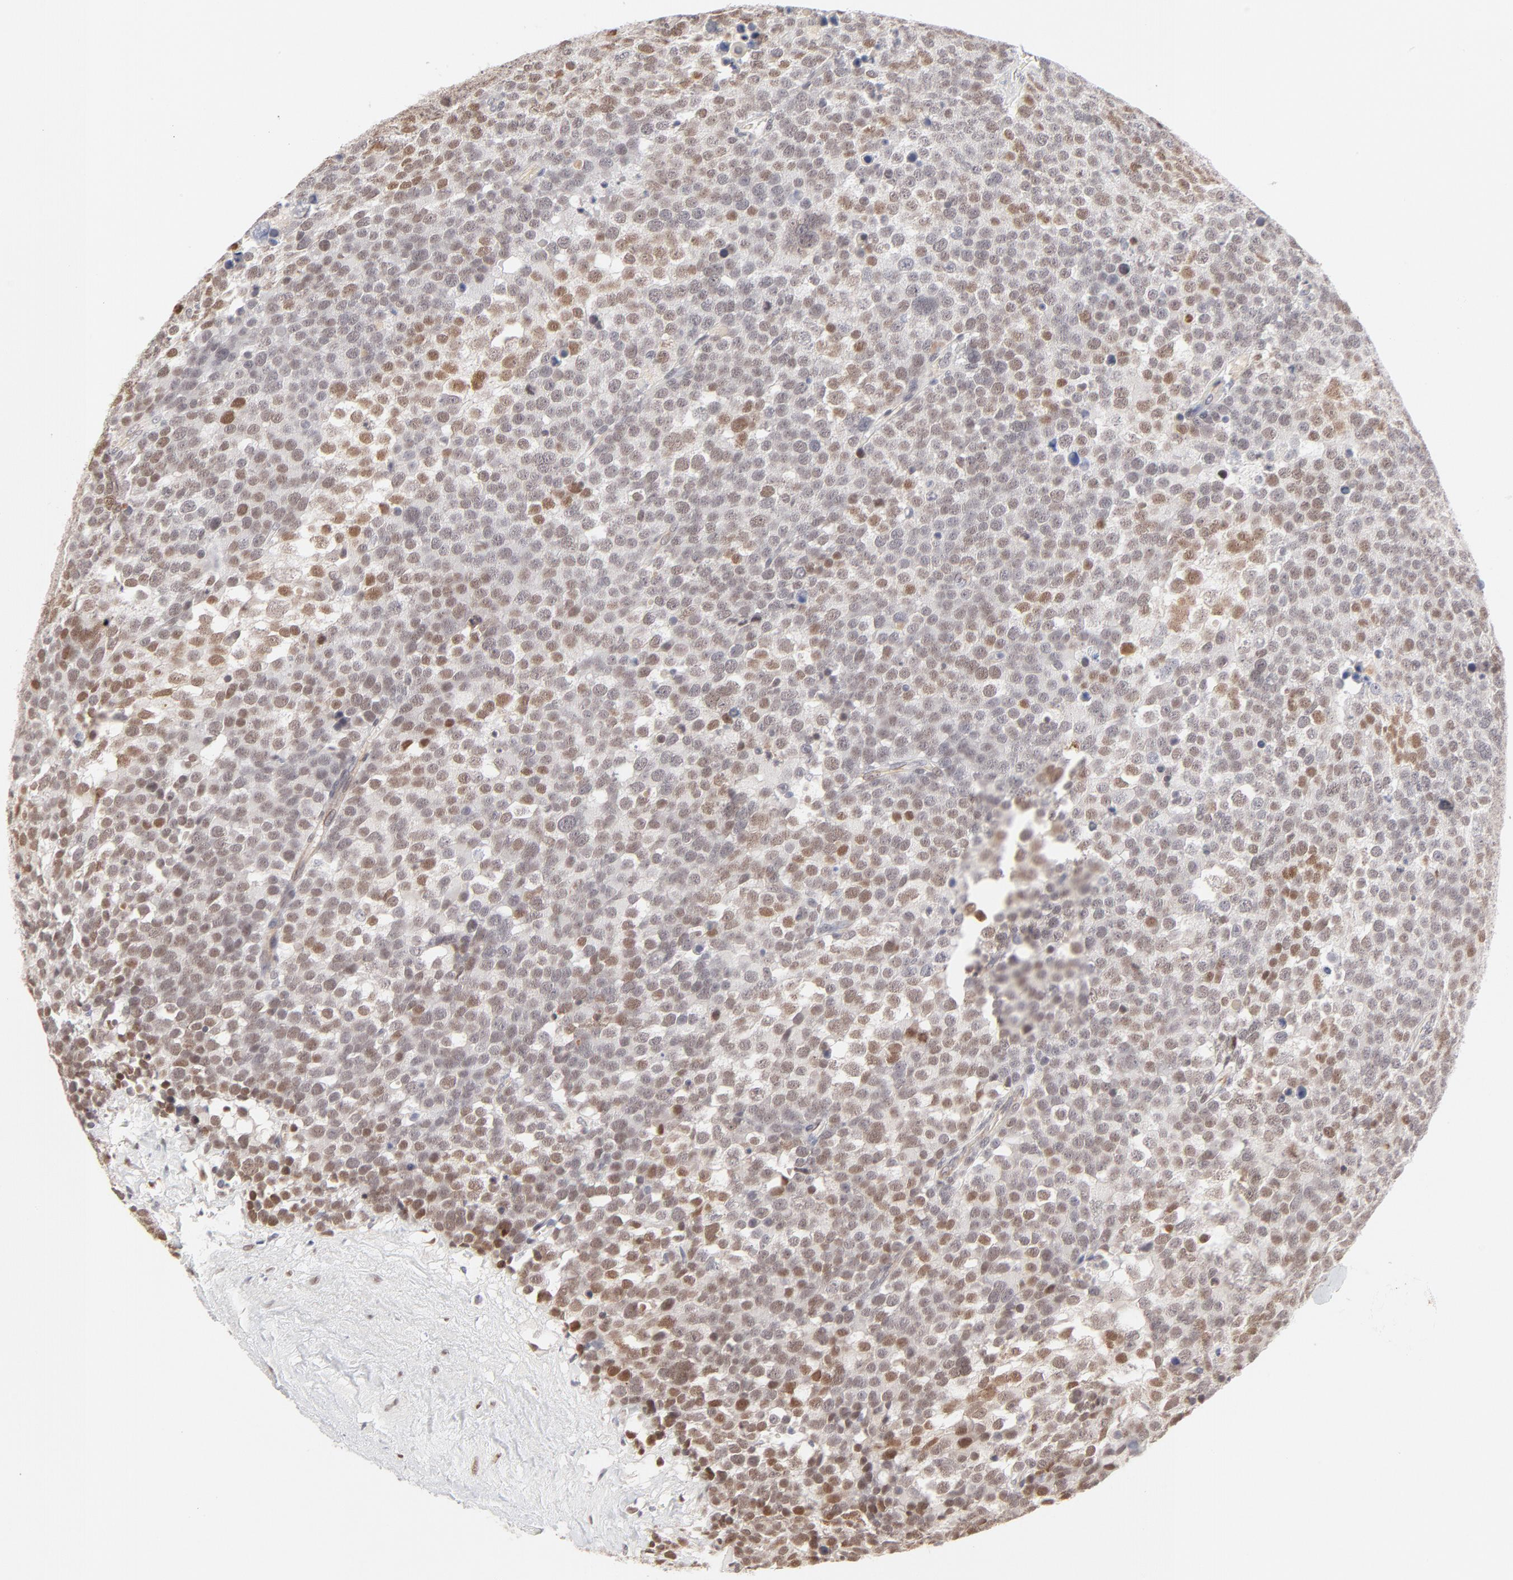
{"staining": {"intensity": "moderate", "quantity": "25%-75%", "location": "nuclear"}, "tissue": "testis cancer", "cell_type": "Tumor cells", "image_type": "cancer", "snomed": [{"axis": "morphology", "description": "Seminoma, NOS"}, {"axis": "topography", "description": "Testis"}], "caption": "A medium amount of moderate nuclear positivity is seen in approximately 25%-75% of tumor cells in testis cancer tissue.", "gene": "PBX3", "patient": {"sex": "male", "age": 71}}